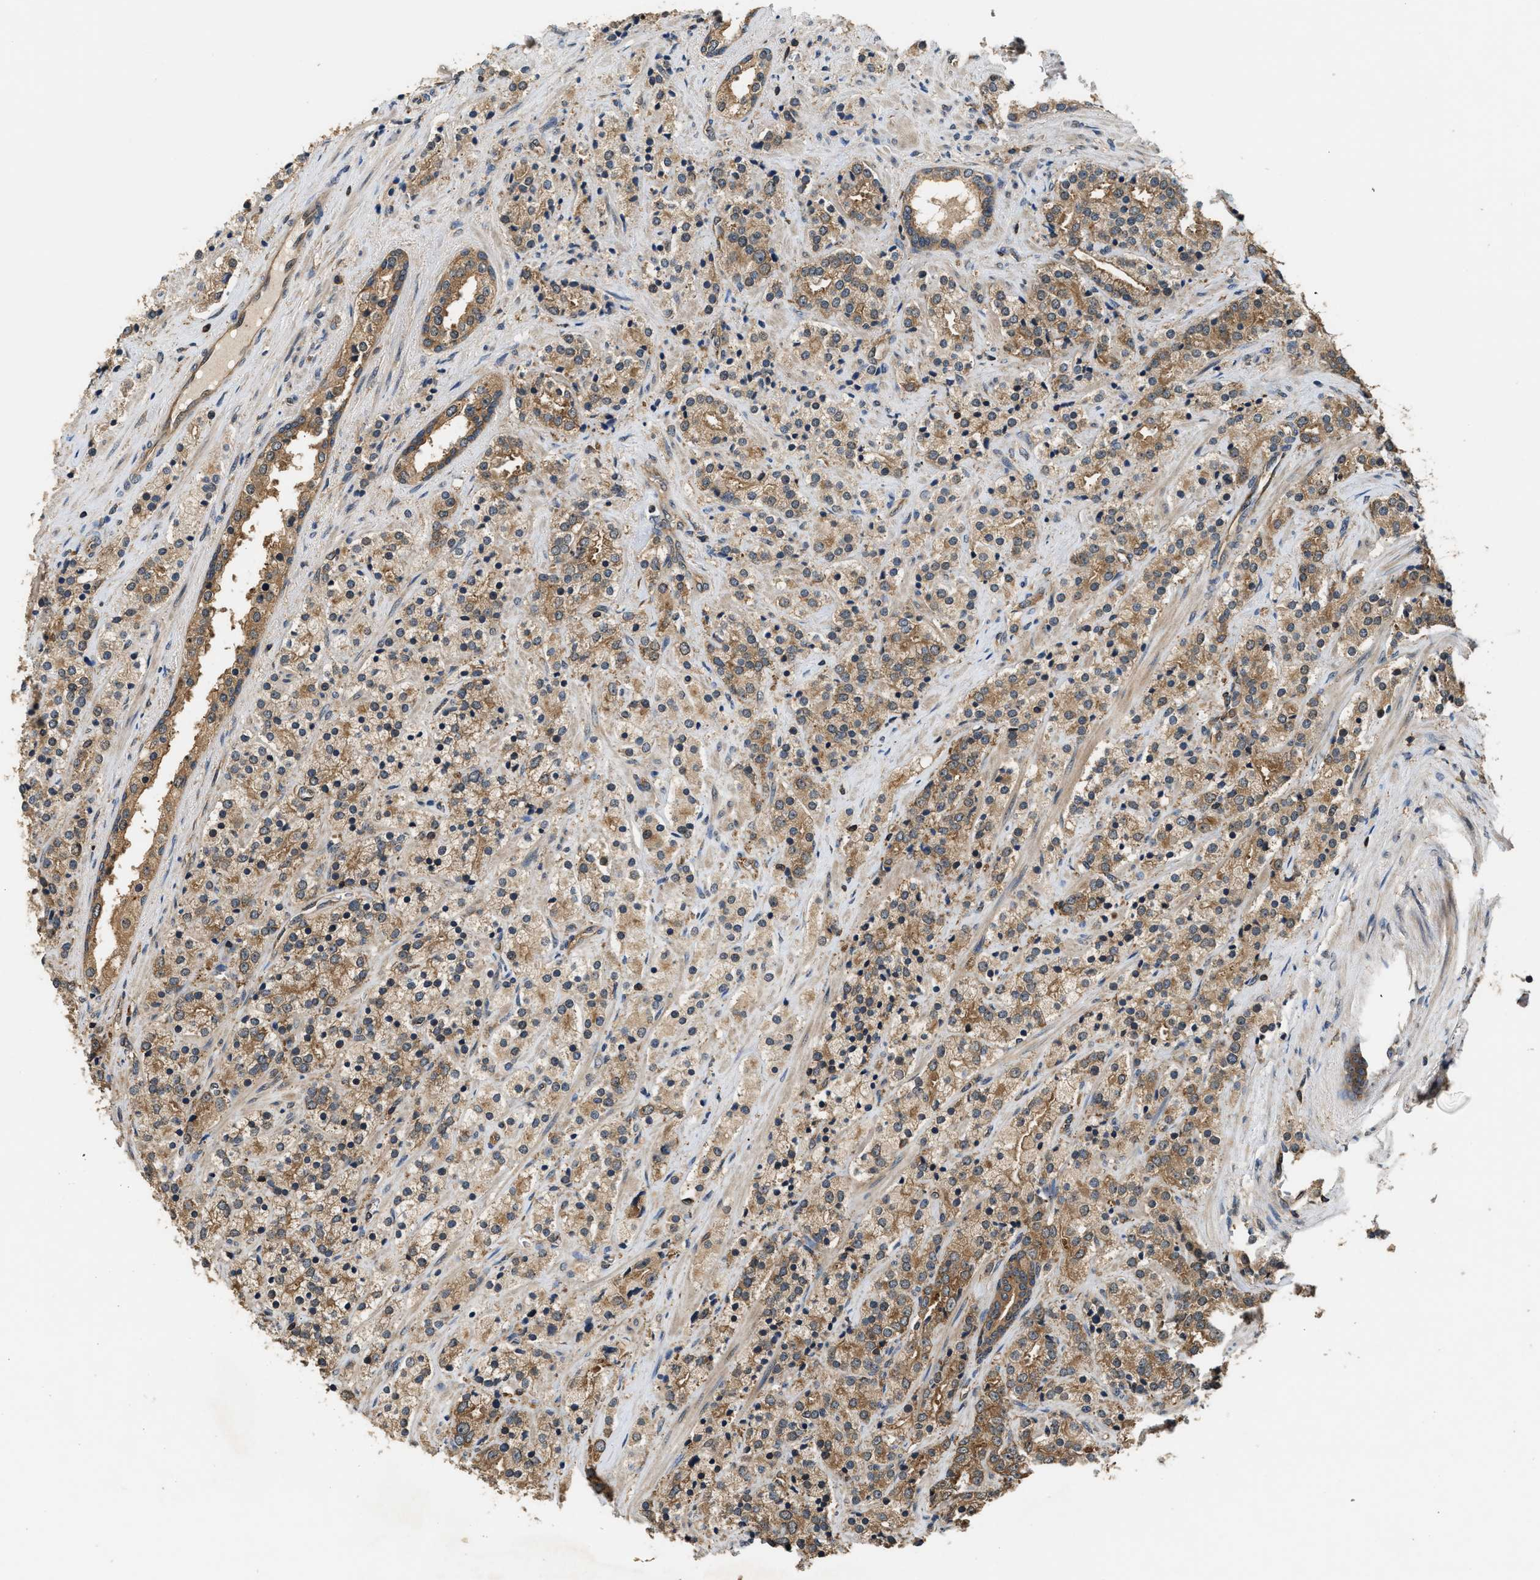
{"staining": {"intensity": "moderate", "quantity": ">75%", "location": "cytoplasmic/membranous"}, "tissue": "prostate cancer", "cell_type": "Tumor cells", "image_type": "cancer", "snomed": [{"axis": "morphology", "description": "Adenocarcinoma, High grade"}, {"axis": "topography", "description": "Prostate"}], "caption": "An image of human high-grade adenocarcinoma (prostate) stained for a protein reveals moderate cytoplasmic/membranous brown staining in tumor cells.", "gene": "DNAJC2", "patient": {"sex": "male", "age": 71}}